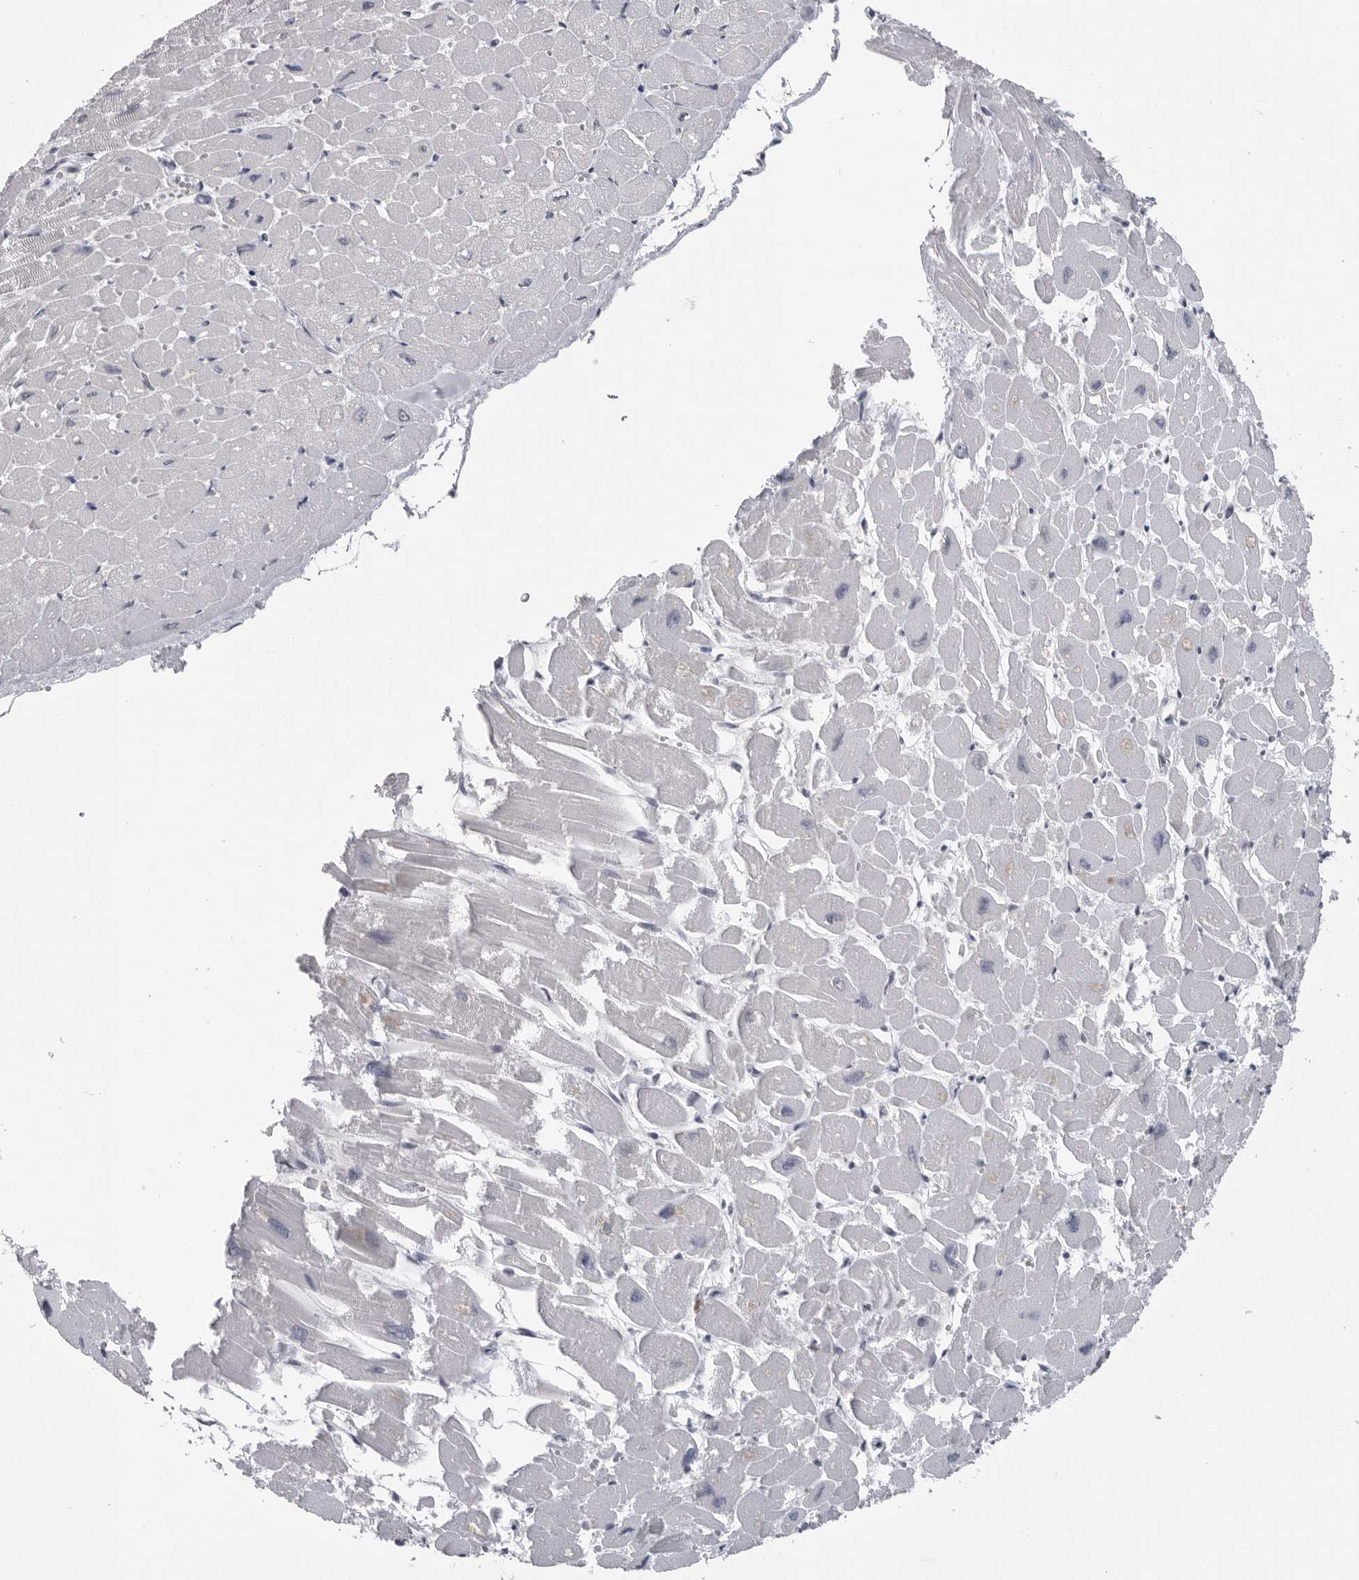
{"staining": {"intensity": "negative", "quantity": "none", "location": "none"}, "tissue": "heart muscle", "cell_type": "Cardiomyocytes", "image_type": "normal", "snomed": [{"axis": "morphology", "description": "Normal tissue, NOS"}, {"axis": "topography", "description": "Heart"}], "caption": "A high-resolution image shows immunohistochemistry staining of unremarkable heart muscle, which shows no significant expression in cardiomyocytes.", "gene": "DLG2", "patient": {"sex": "male", "age": 54}}